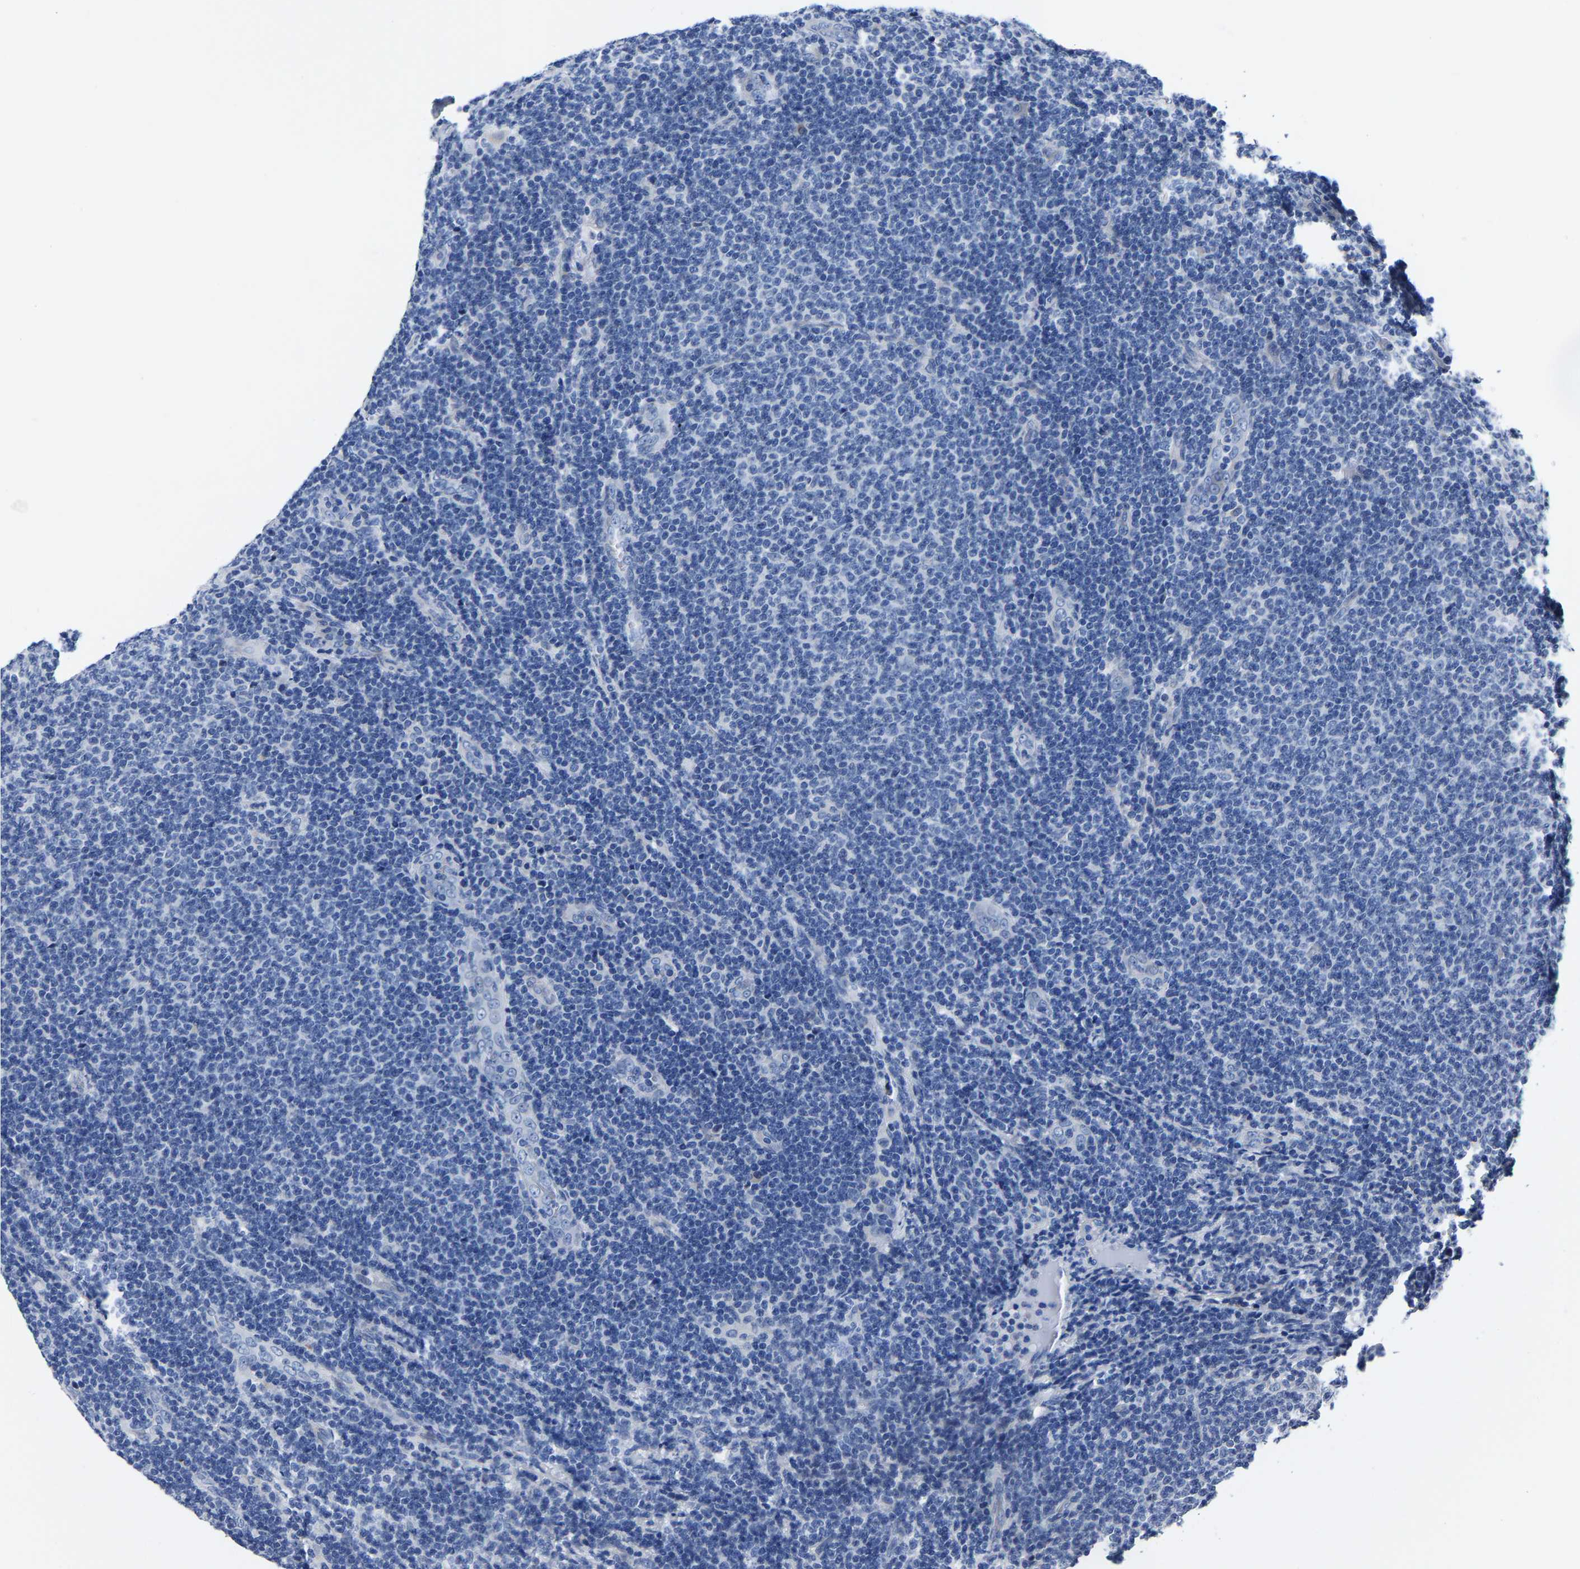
{"staining": {"intensity": "negative", "quantity": "none", "location": "none"}, "tissue": "lymphoma", "cell_type": "Tumor cells", "image_type": "cancer", "snomed": [{"axis": "morphology", "description": "Malignant lymphoma, non-Hodgkin's type, Low grade"}, {"axis": "topography", "description": "Lymph node"}], "caption": "Tumor cells show no significant protein staining in malignant lymphoma, non-Hodgkin's type (low-grade).", "gene": "MOV10L1", "patient": {"sex": "male", "age": 66}}